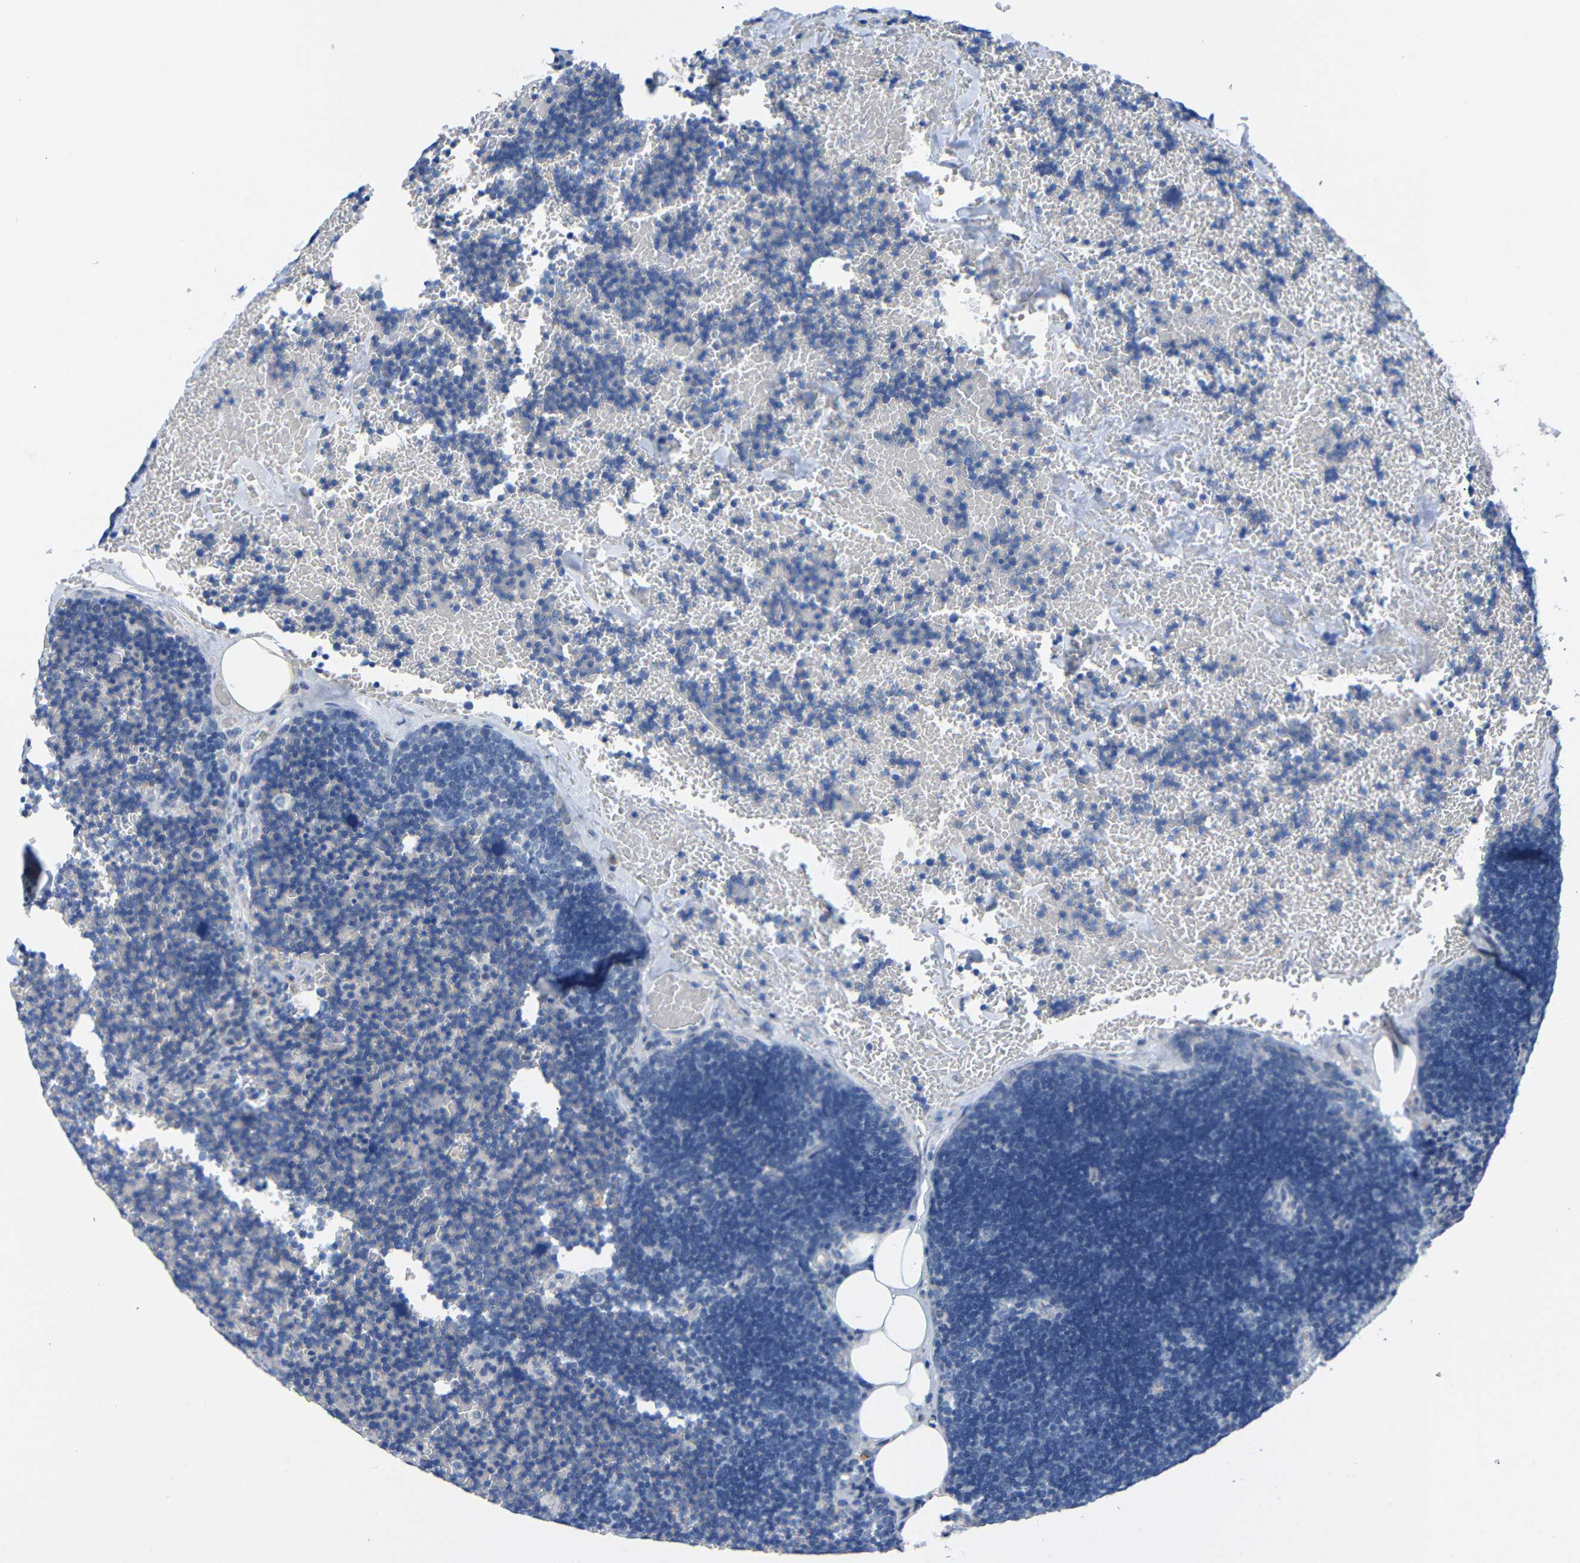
{"staining": {"intensity": "weak", "quantity": "<25%", "location": "cytoplasmic/membranous"}, "tissue": "lymph node", "cell_type": "Germinal center cells", "image_type": "normal", "snomed": [{"axis": "morphology", "description": "Normal tissue, NOS"}, {"axis": "topography", "description": "Lymph node"}], "caption": "An immunohistochemistry image of unremarkable lymph node is shown. There is no staining in germinal center cells of lymph node. Nuclei are stained in blue.", "gene": "PEBP1", "patient": {"sex": "male", "age": 33}}